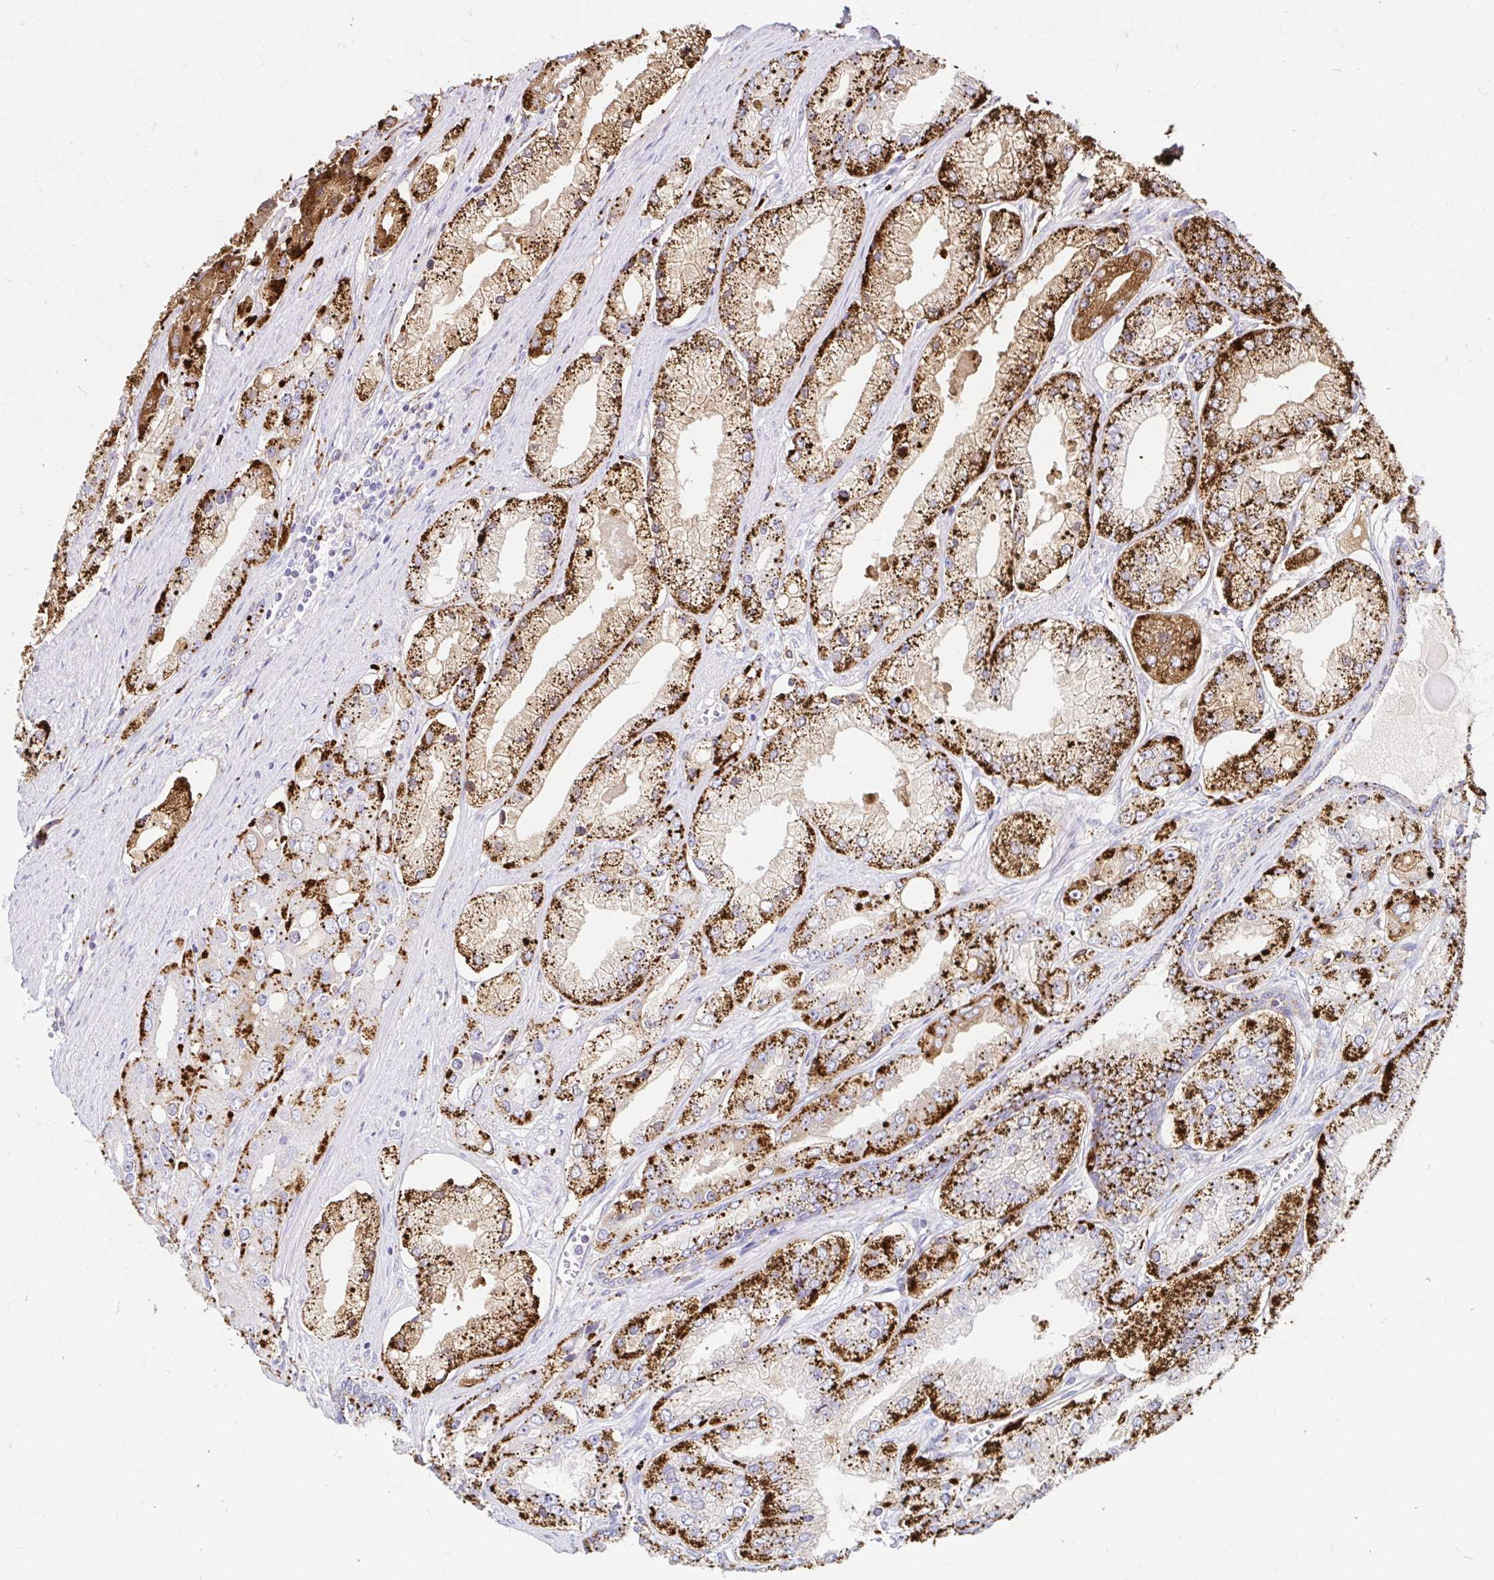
{"staining": {"intensity": "strong", "quantity": ">75%", "location": "cytoplasmic/membranous"}, "tissue": "prostate cancer", "cell_type": "Tumor cells", "image_type": "cancer", "snomed": [{"axis": "morphology", "description": "Adenocarcinoma, Low grade"}, {"axis": "topography", "description": "Prostate"}], "caption": "DAB immunohistochemical staining of prostate cancer (low-grade adenocarcinoma) reveals strong cytoplasmic/membranous protein expression in about >75% of tumor cells.", "gene": "FUCA1", "patient": {"sex": "male", "age": 69}}